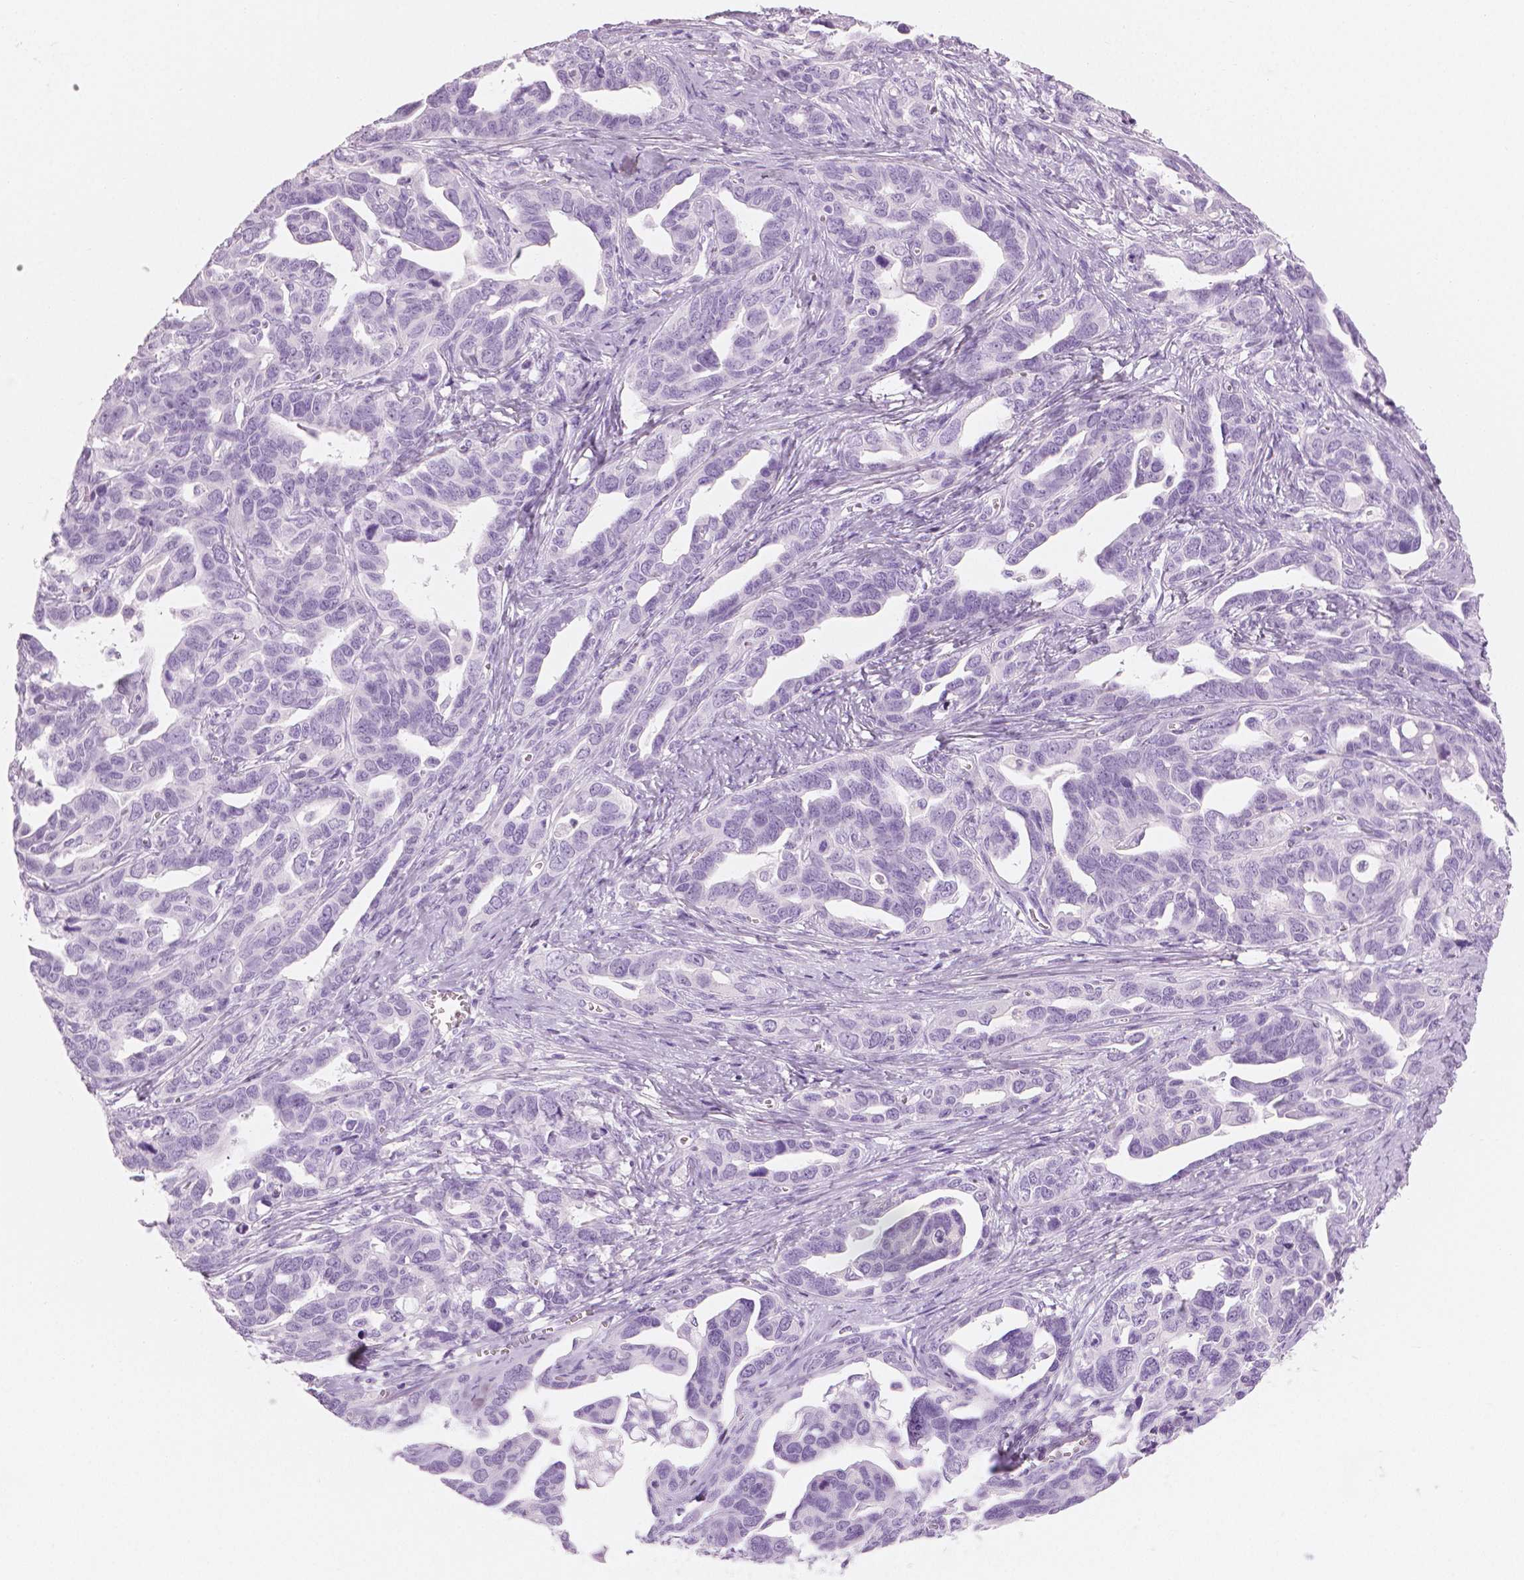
{"staining": {"intensity": "negative", "quantity": "none", "location": "none"}, "tissue": "ovarian cancer", "cell_type": "Tumor cells", "image_type": "cancer", "snomed": [{"axis": "morphology", "description": "Cystadenocarcinoma, serous, NOS"}, {"axis": "topography", "description": "Ovary"}], "caption": "The image displays no significant staining in tumor cells of ovarian serous cystadenocarcinoma. Nuclei are stained in blue.", "gene": "PLIN4", "patient": {"sex": "female", "age": 69}}